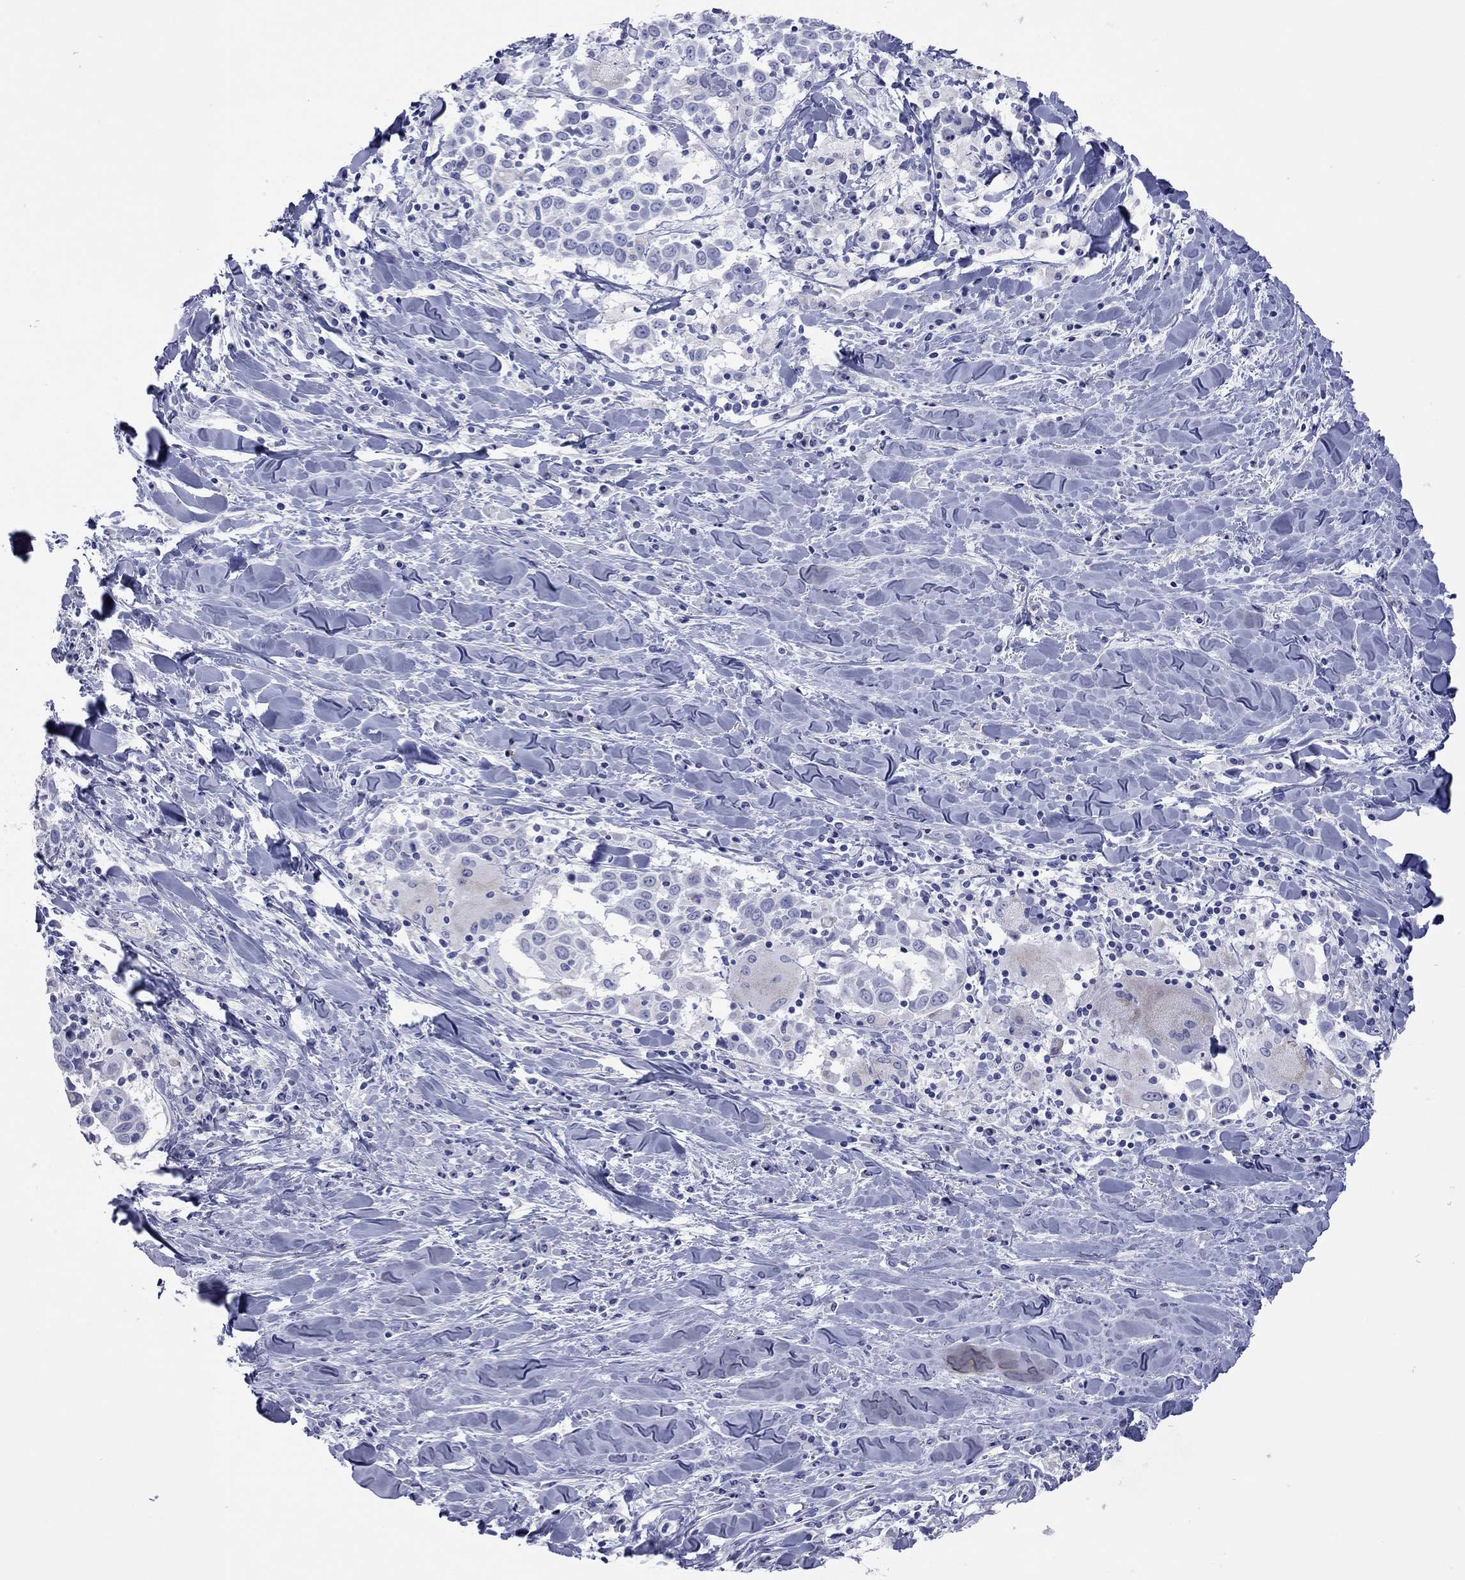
{"staining": {"intensity": "negative", "quantity": "none", "location": "none"}, "tissue": "lung cancer", "cell_type": "Tumor cells", "image_type": "cancer", "snomed": [{"axis": "morphology", "description": "Squamous cell carcinoma, NOS"}, {"axis": "topography", "description": "Lung"}], "caption": "DAB (3,3'-diaminobenzidine) immunohistochemical staining of lung cancer (squamous cell carcinoma) displays no significant expression in tumor cells.", "gene": "VSIG10", "patient": {"sex": "male", "age": 57}}